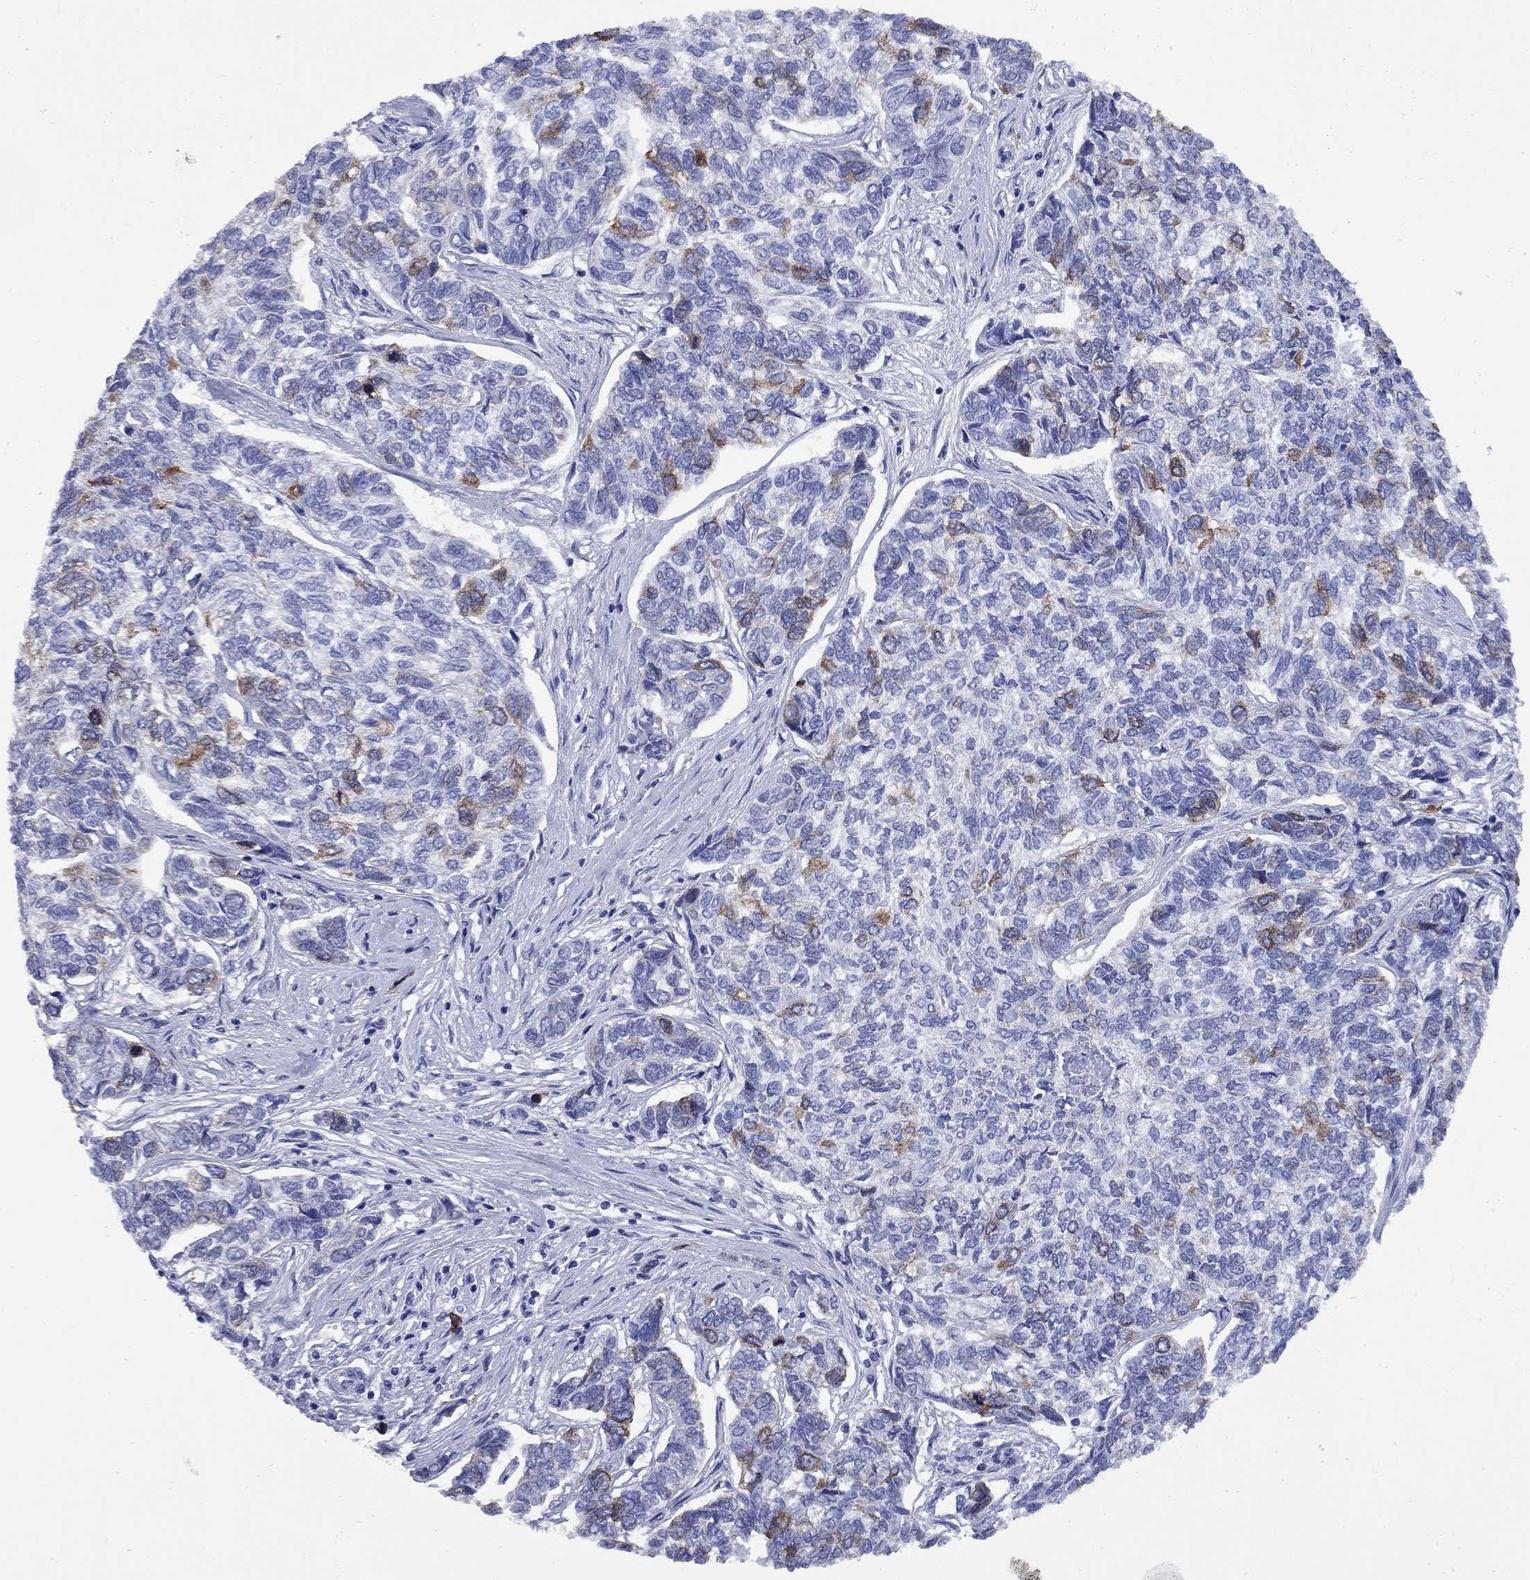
{"staining": {"intensity": "strong", "quantity": "<25%", "location": "cytoplasmic/membranous"}, "tissue": "skin cancer", "cell_type": "Tumor cells", "image_type": "cancer", "snomed": [{"axis": "morphology", "description": "Basal cell carcinoma"}, {"axis": "topography", "description": "Skin"}], "caption": "A high-resolution photomicrograph shows immunohistochemistry staining of skin cancer, which reveals strong cytoplasmic/membranous expression in about <25% of tumor cells.", "gene": "TACC3", "patient": {"sex": "female", "age": 65}}